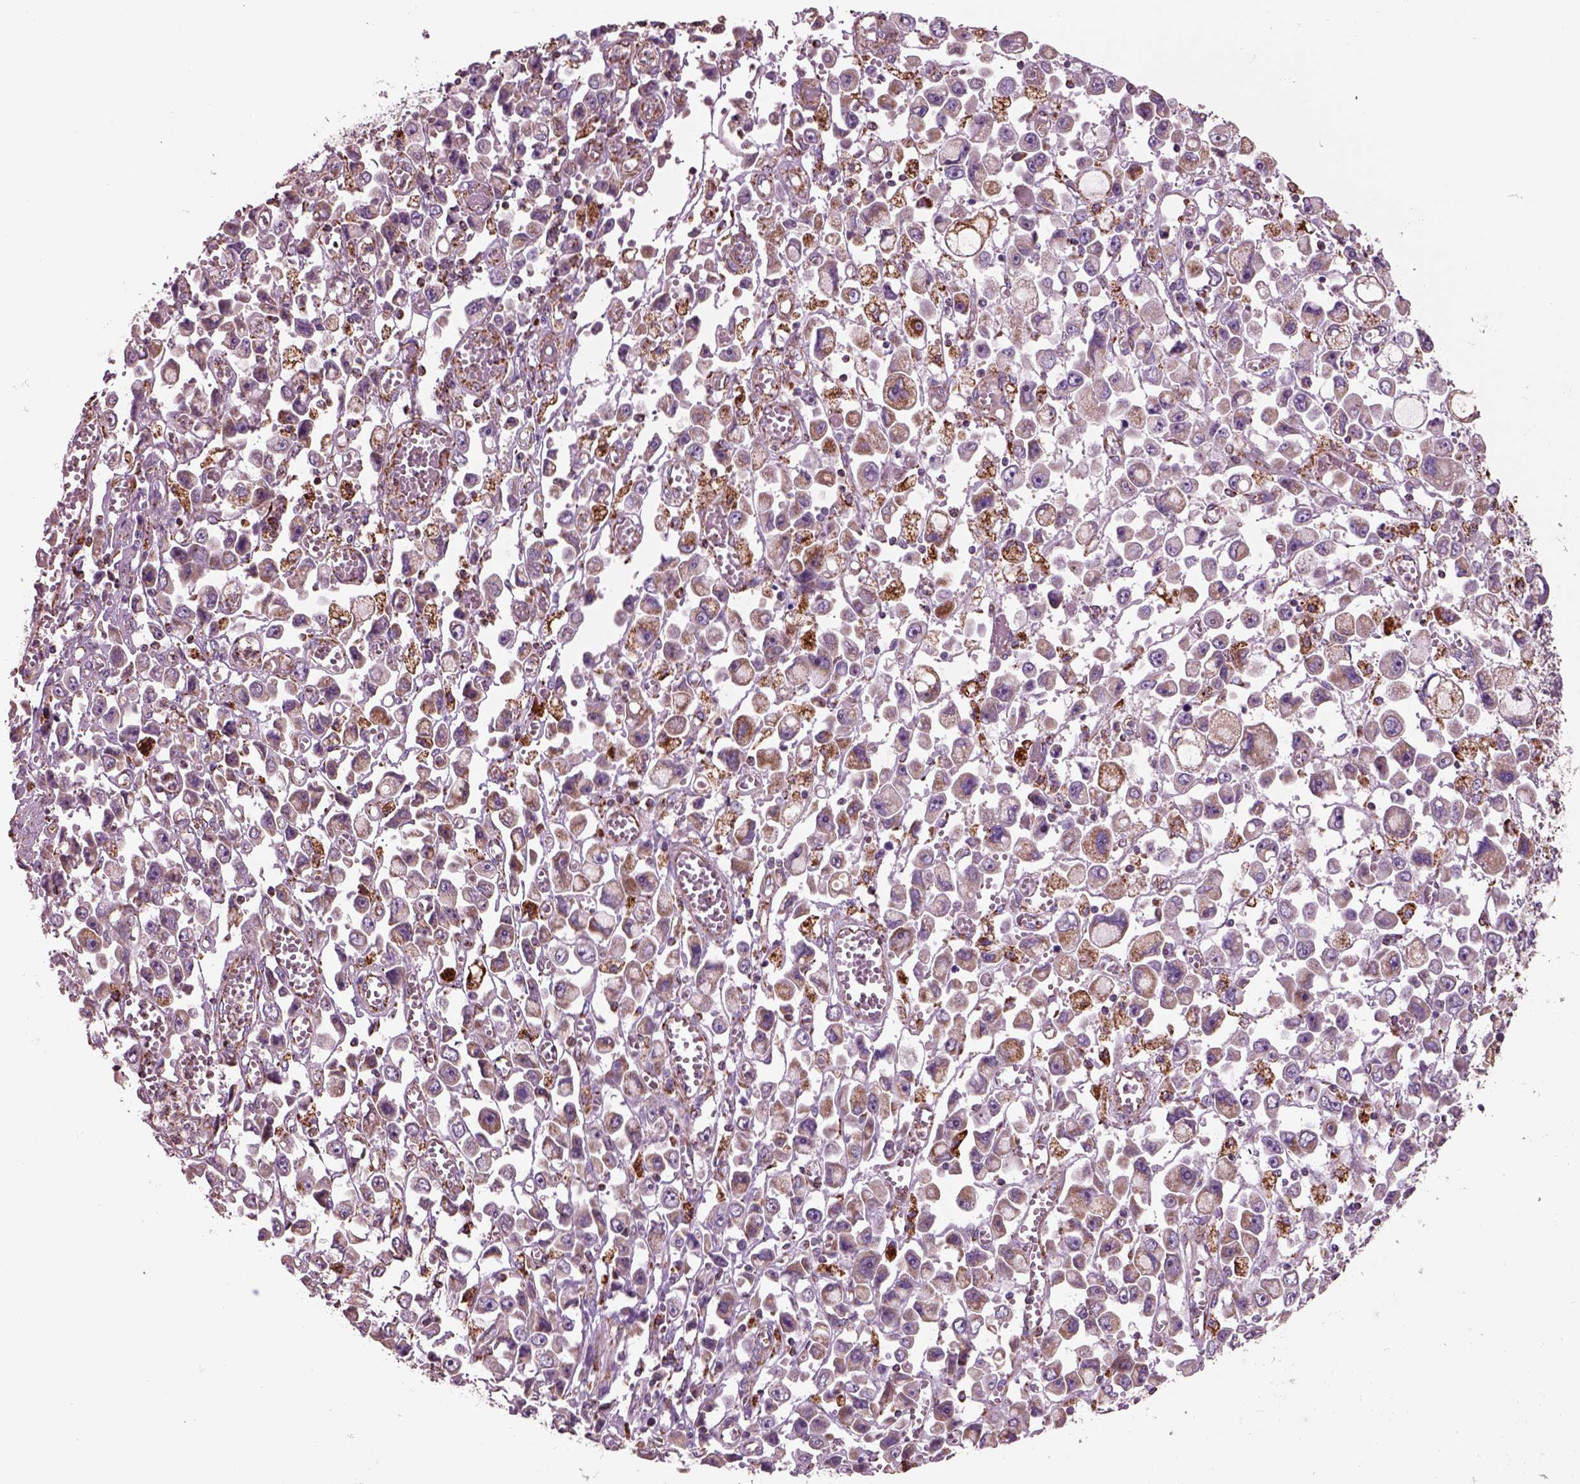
{"staining": {"intensity": "moderate", "quantity": ">75%", "location": "cytoplasmic/membranous"}, "tissue": "stomach cancer", "cell_type": "Tumor cells", "image_type": "cancer", "snomed": [{"axis": "morphology", "description": "Adenocarcinoma, NOS"}, {"axis": "topography", "description": "Stomach, upper"}], "caption": "Stomach cancer (adenocarcinoma) stained with a protein marker displays moderate staining in tumor cells.", "gene": "SLC25A24", "patient": {"sex": "male", "age": 70}}